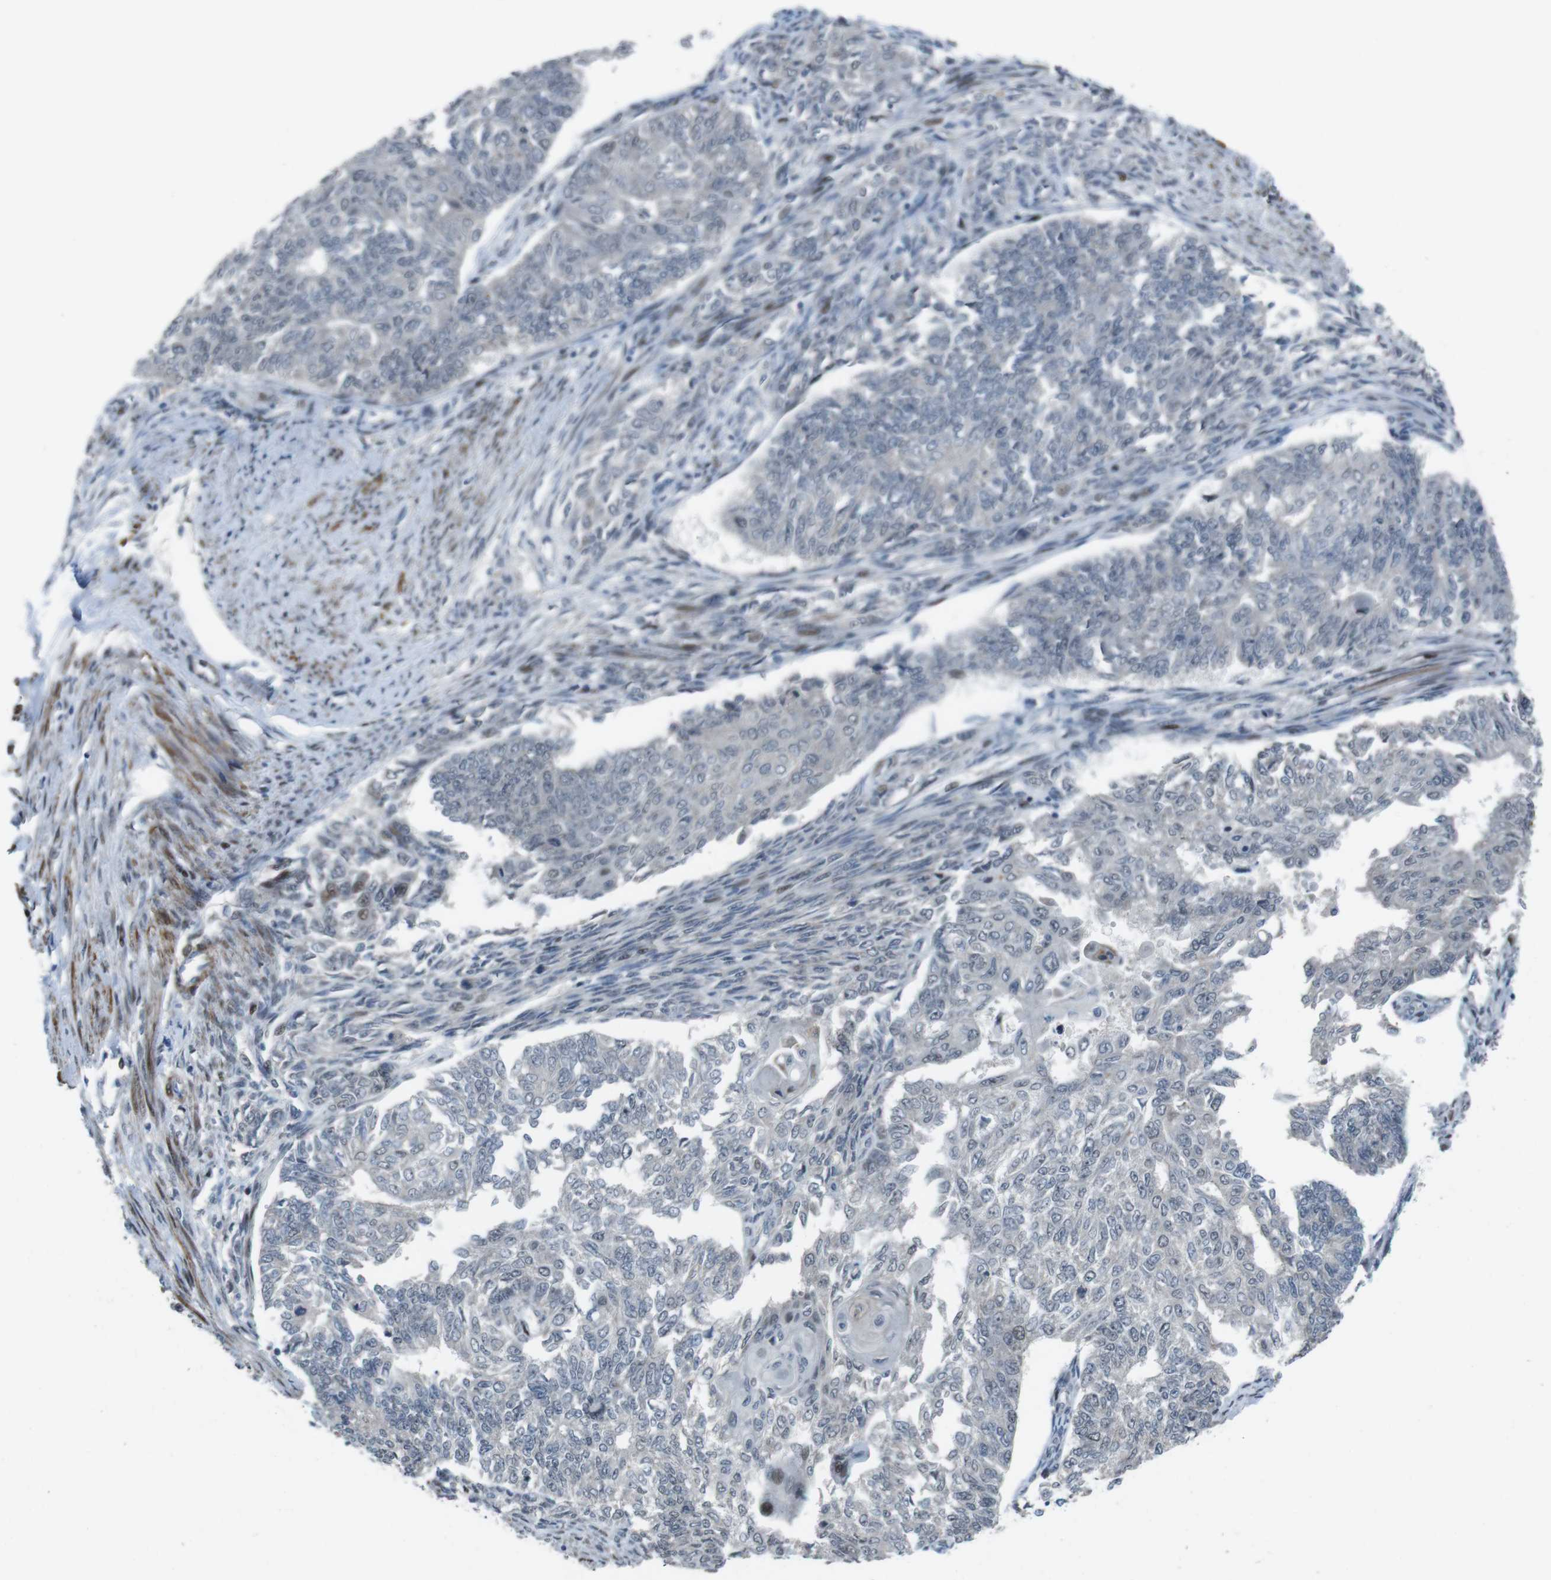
{"staining": {"intensity": "weak", "quantity": "<25%", "location": "nuclear"}, "tissue": "endometrial cancer", "cell_type": "Tumor cells", "image_type": "cancer", "snomed": [{"axis": "morphology", "description": "Adenocarcinoma, NOS"}, {"axis": "topography", "description": "Endometrium"}], "caption": "Immunohistochemical staining of adenocarcinoma (endometrial) reveals no significant expression in tumor cells.", "gene": "PBRM1", "patient": {"sex": "female", "age": 32}}